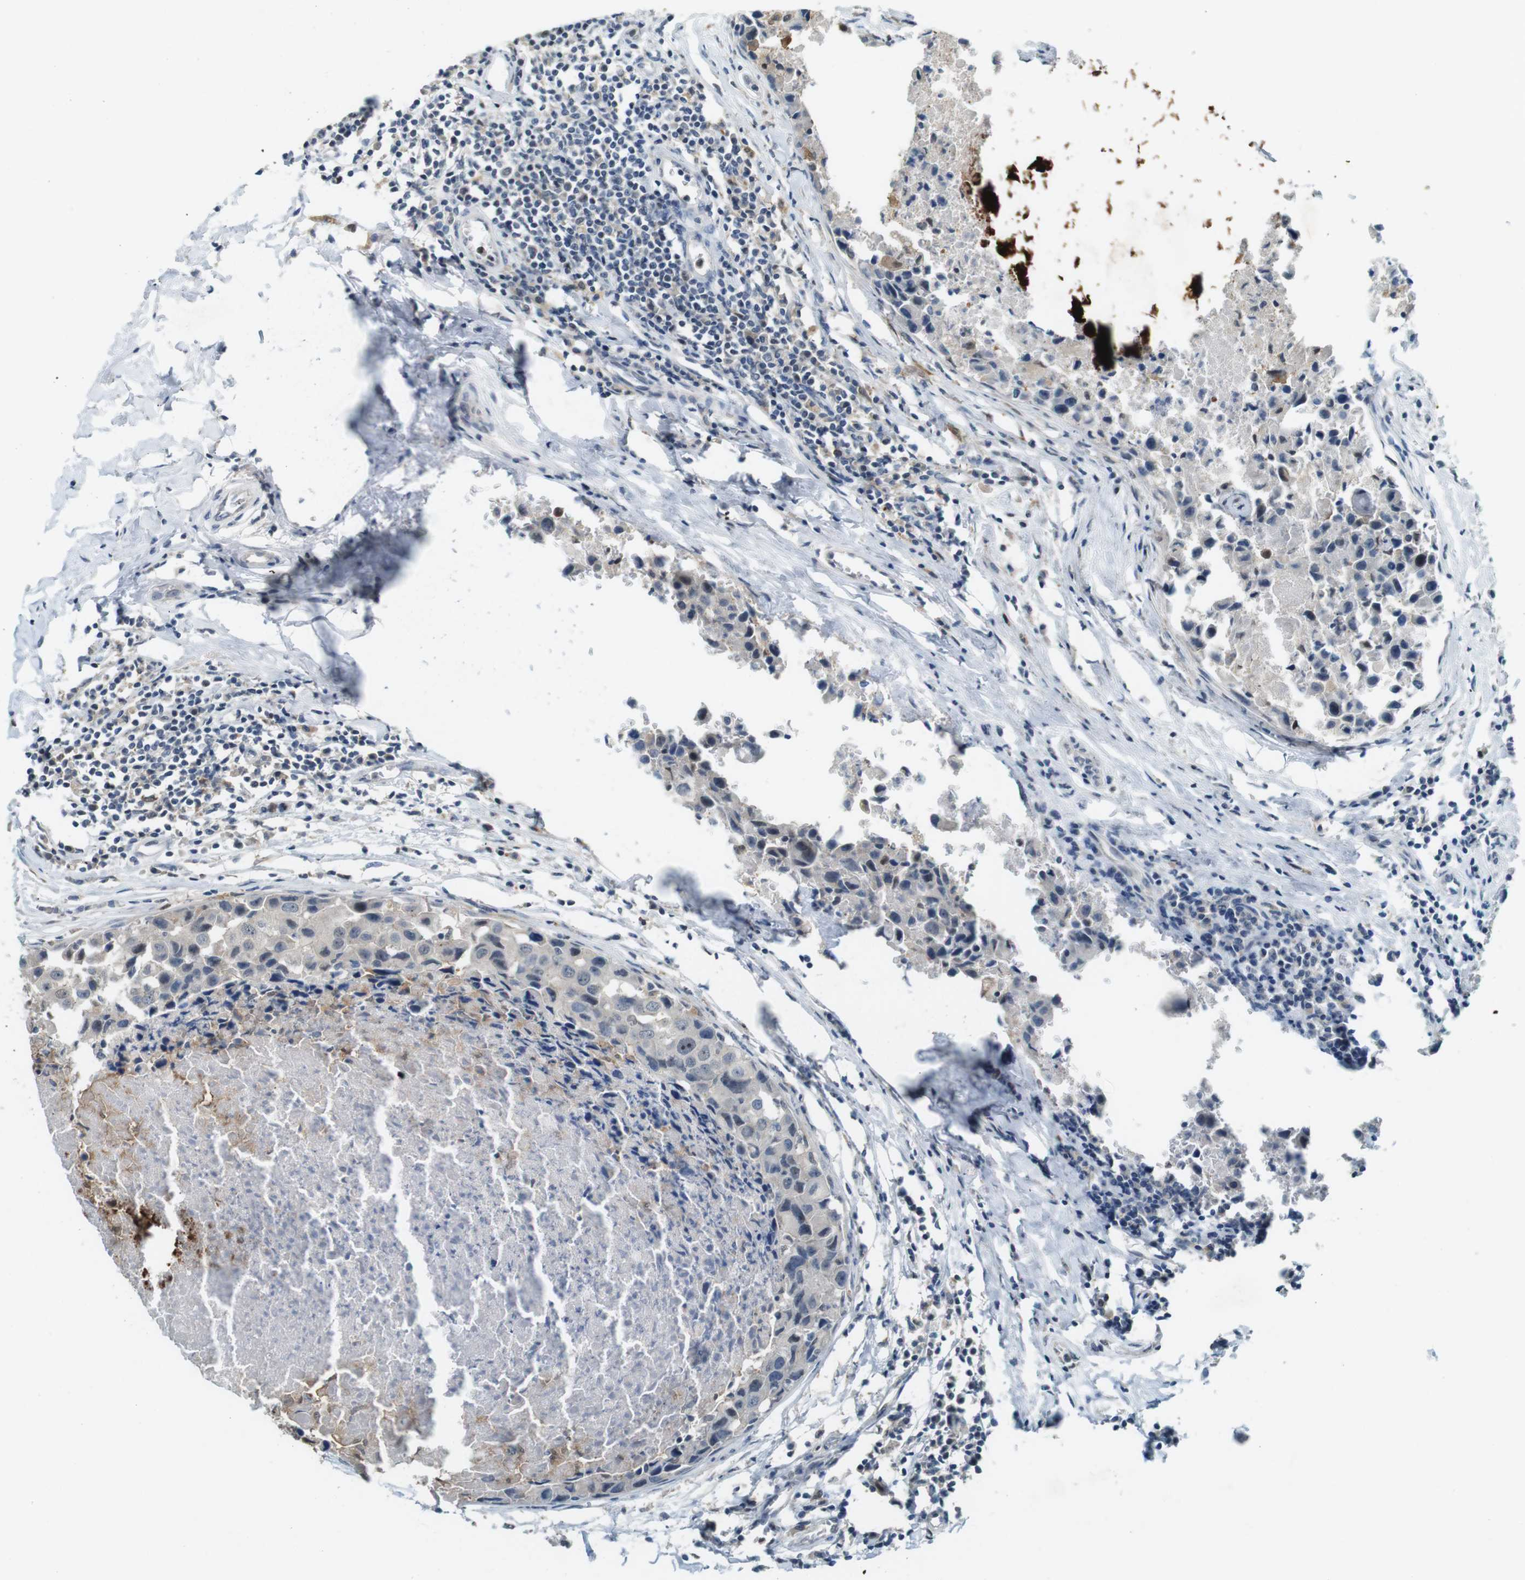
{"staining": {"intensity": "weak", "quantity": "<25%", "location": "nuclear"}, "tissue": "breast cancer", "cell_type": "Tumor cells", "image_type": "cancer", "snomed": [{"axis": "morphology", "description": "Duct carcinoma"}, {"axis": "topography", "description": "Breast"}], "caption": "Breast infiltrating ductal carcinoma stained for a protein using immunohistochemistry (IHC) reveals no expression tumor cells.", "gene": "CDK14", "patient": {"sex": "female", "age": 27}}